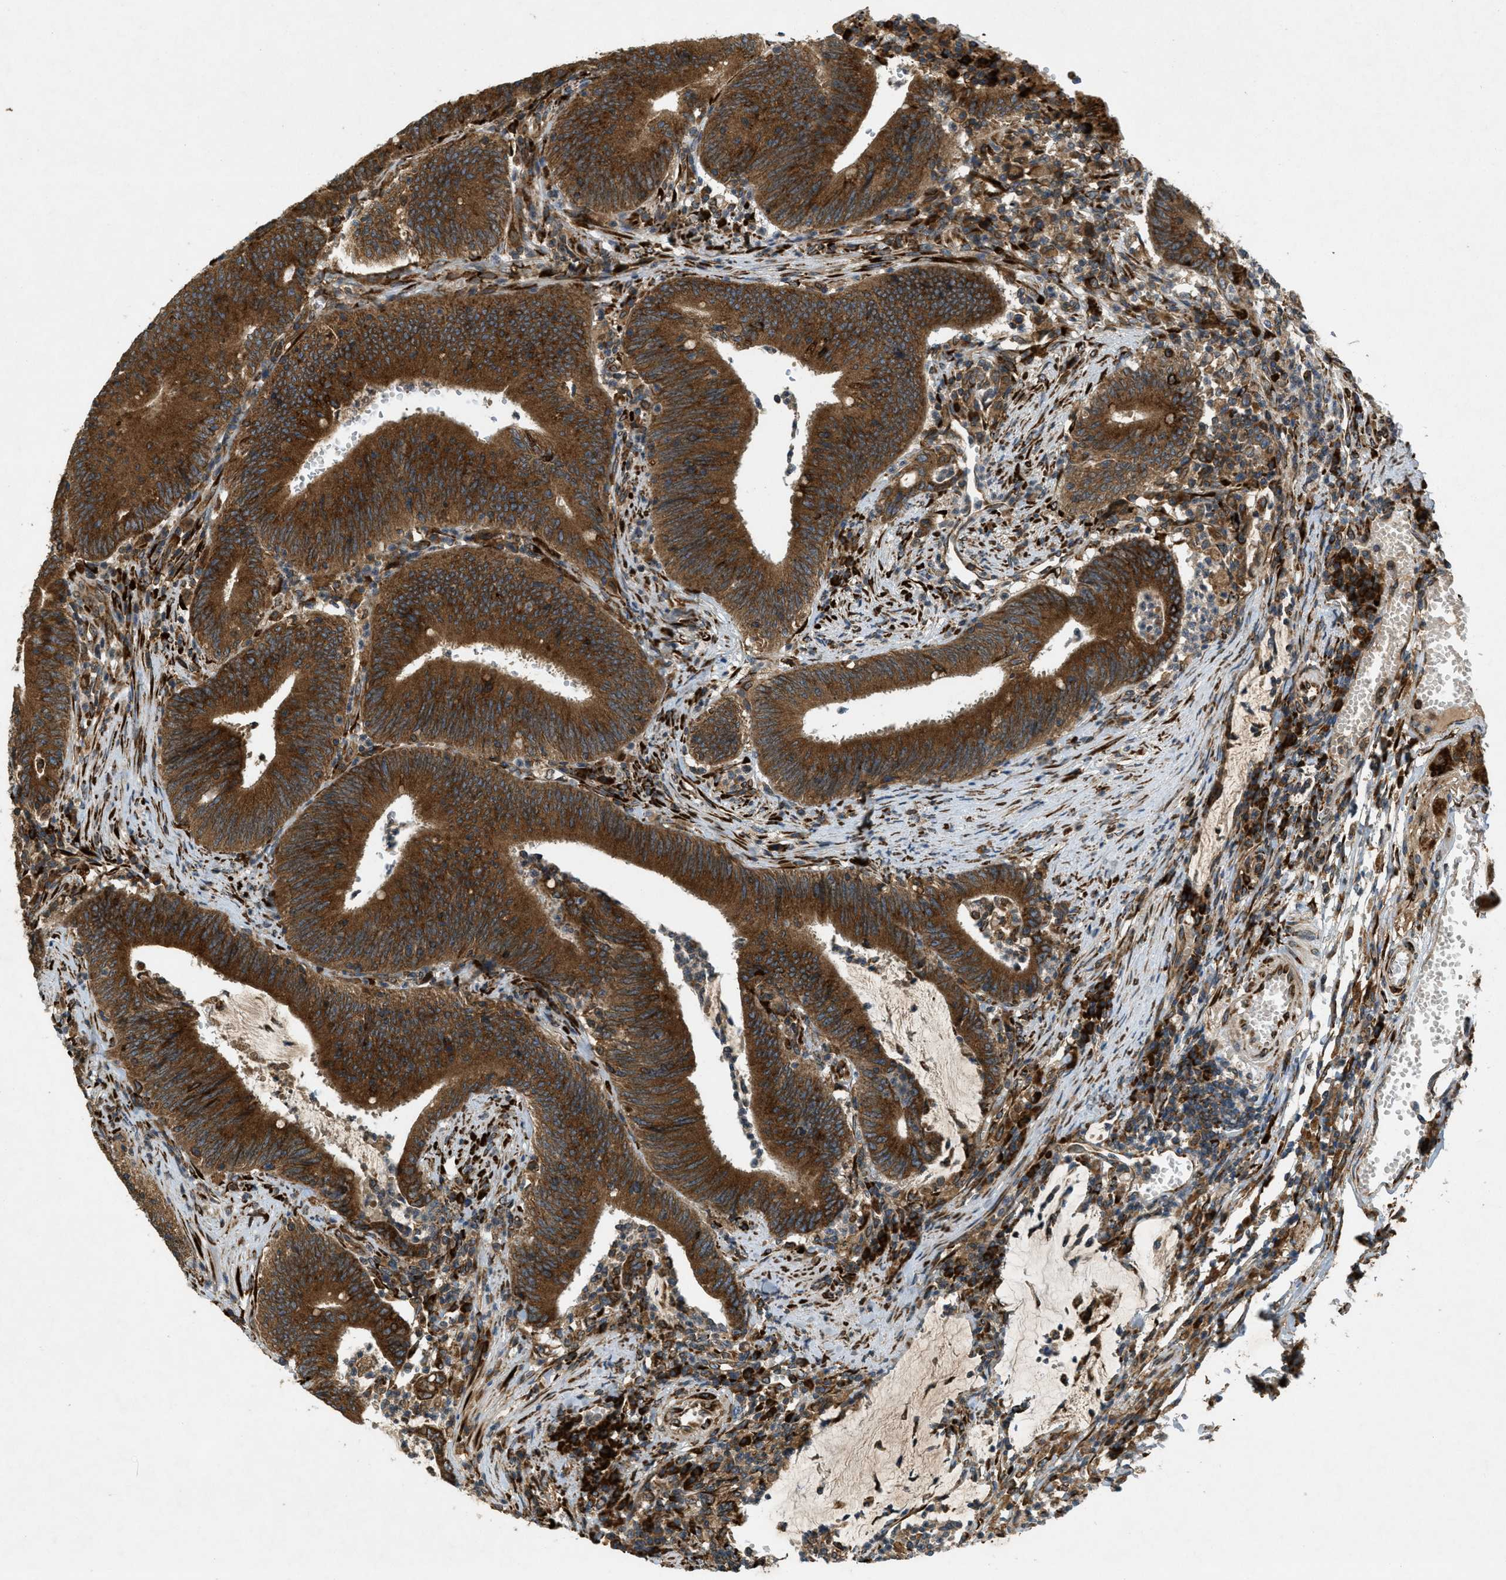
{"staining": {"intensity": "strong", "quantity": ">75%", "location": "cytoplasmic/membranous"}, "tissue": "colorectal cancer", "cell_type": "Tumor cells", "image_type": "cancer", "snomed": [{"axis": "morphology", "description": "Normal tissue, NOS"}, {"axis": "morphology", "description": "Adenocarcinoma, NOS"}, {"axis": "topography", "description": "Rectum"}], "caption": "Colorectal cancer (adenocarcinoma) was stained to show a protein in brown. There is high levels of strong cytoplasmic/membranous positivity in about >75% of tumor cells. Using DAB (3,3'-diaminobenzidine) (brown) and hematoxylin (blue) stains, captured at high magnification using brightfield microscopy.", "gene": "PCDH18", "patient": {"sex": "female", "age": 66}}